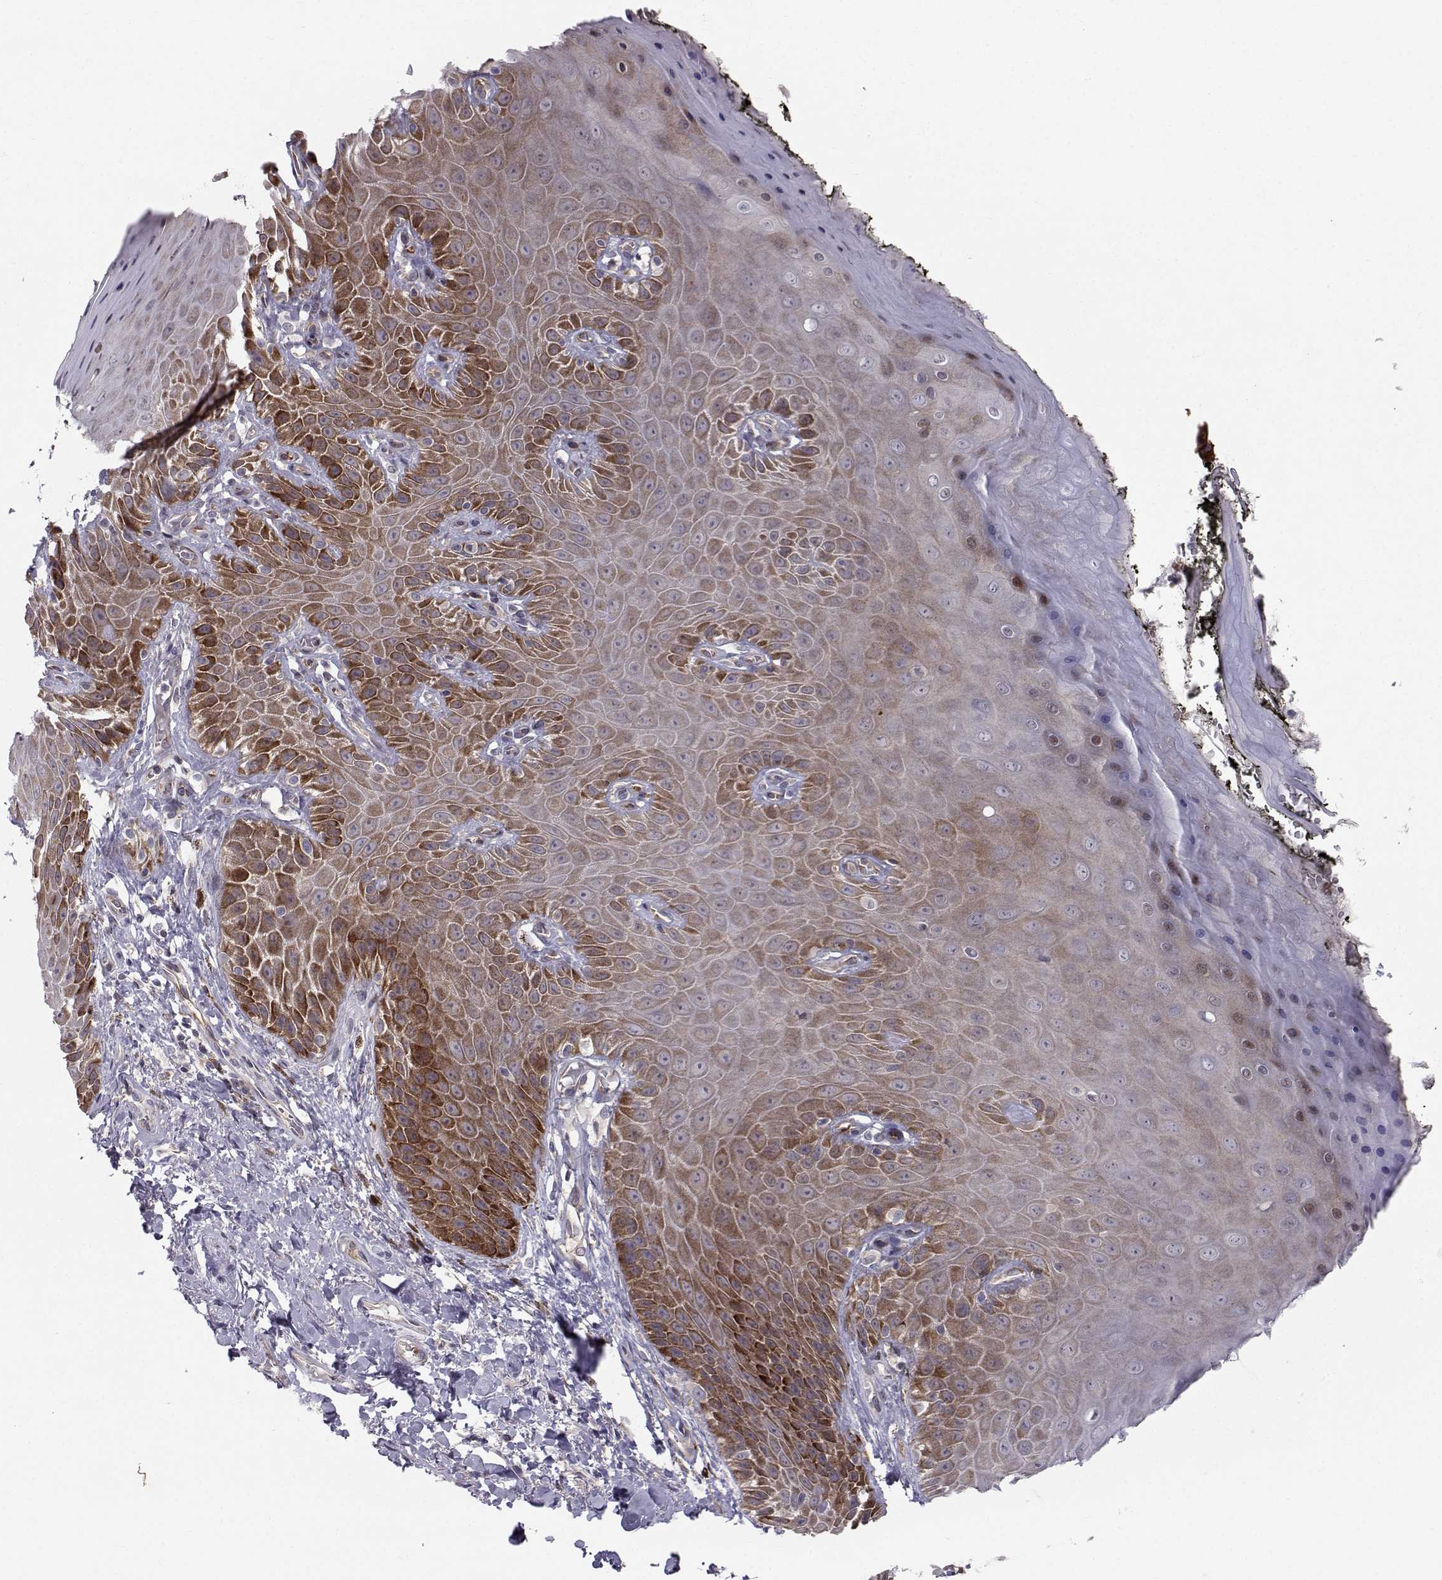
{"staining": {"intensity": "weak", "quantity": "25%-75%", "location": "cytoplasmic/membranous"}, "tissue": "skin", "cell_type": "Epidermal cells", "image_type": "normal", "snomed": [{"axis": "morphology", "description": "Normal tissue, NOS"}, {"axis": "topography", "description": "Anal"}, {"axis": "topography", "description": "Peripheral nerve tissue"}], "caption": "This photomicrograph shows IHC staining of benign skin, with low weak cytoplasmic/membranous staining in about 25%-75% of epidermal cells.", "gene": "HSP90AB1", "patient": {"sex": "male", "age": 53}}